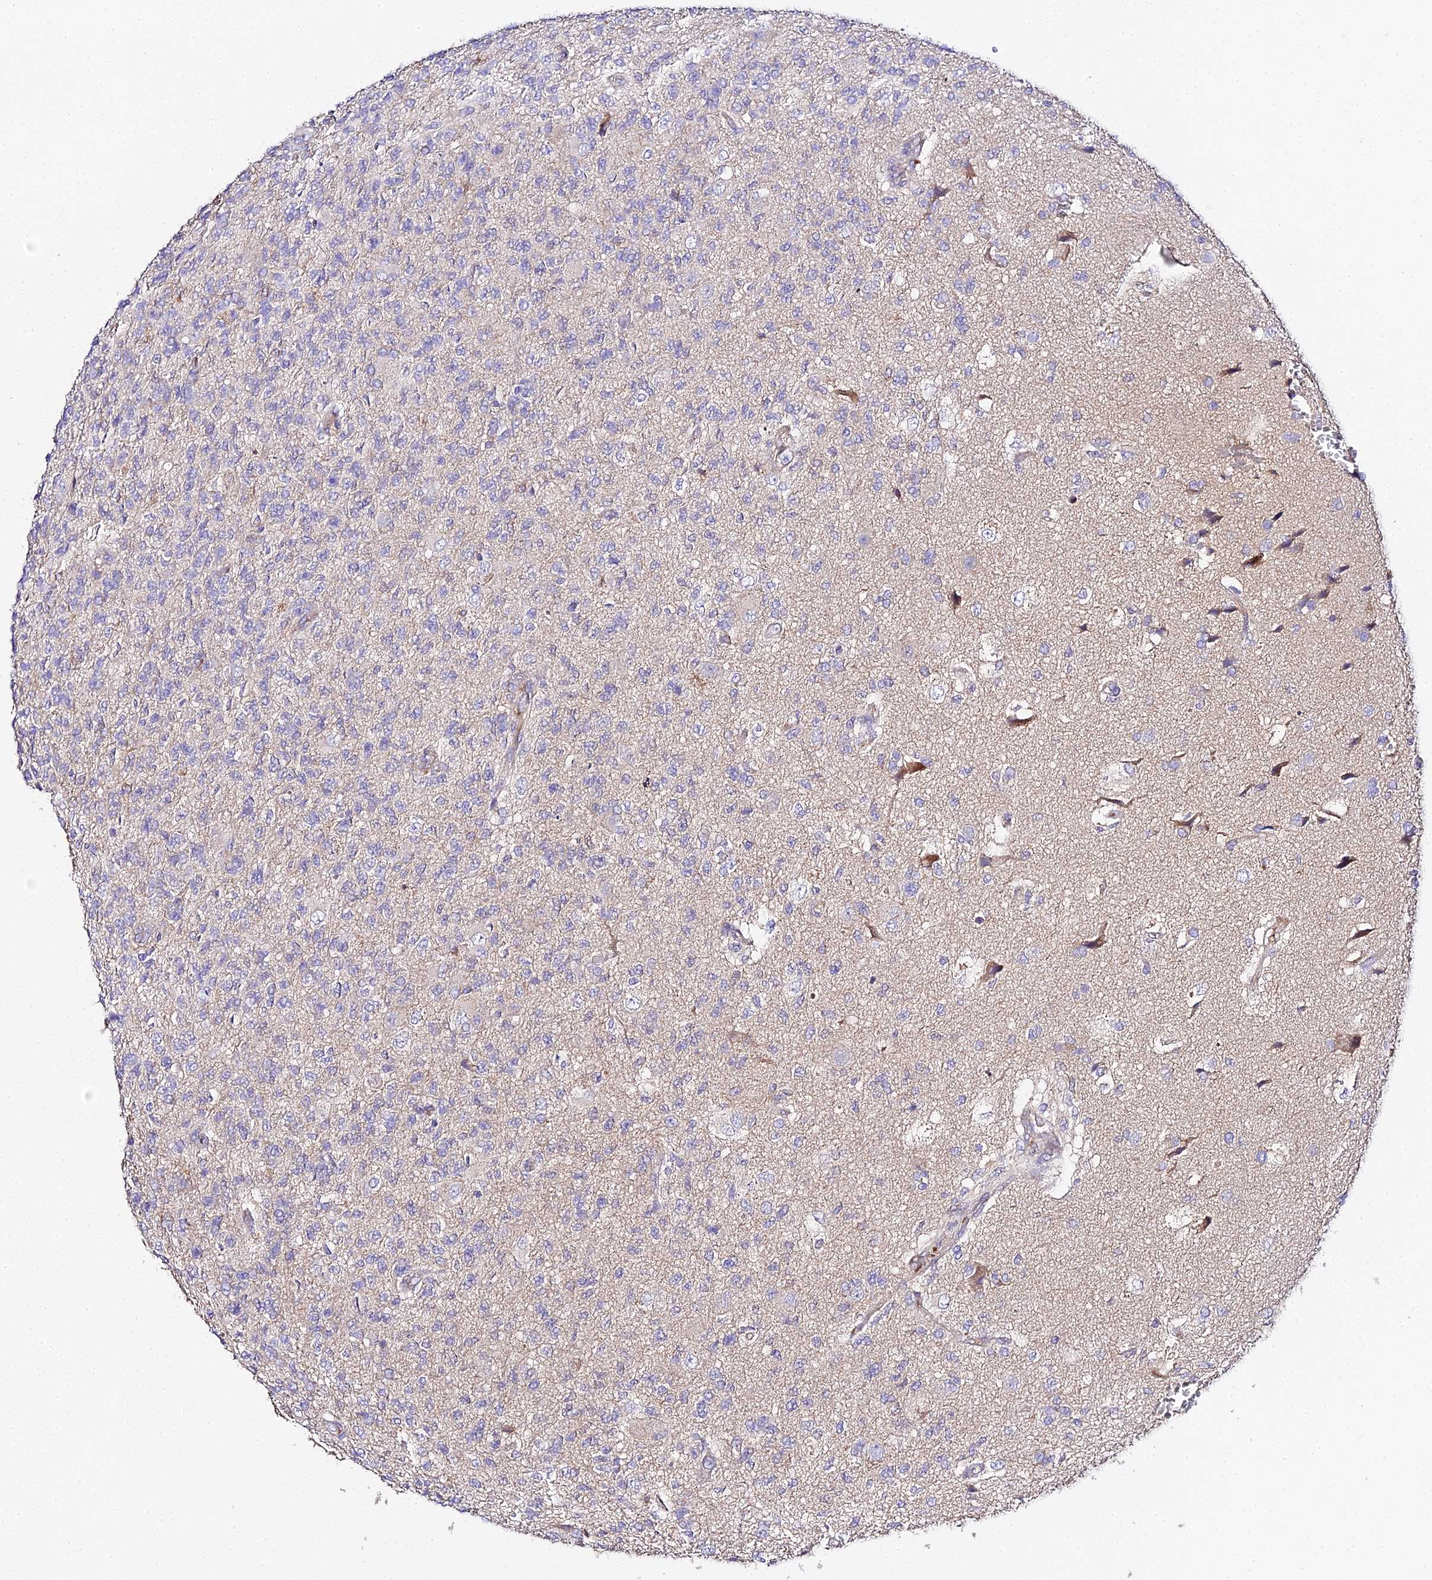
{"staining": {"intensity": "negative", "quantity": "none", "location": "none"}, "tissue": "glioma", "cell_type": "Tumor cells", "image_type": "cancer", "snomed": [{"axis": "morphology", "description": "Glioma, malignant, High grade"}, {"axis": "topography", "description": "Brain"}], "caption": "Protein analysis of high-grade glioma (malignant) shows no significant expression in tumor cells. Nuclei are stained in blue.", "gene": "SCX", "patient": {"sex": "male", "age": 56}}